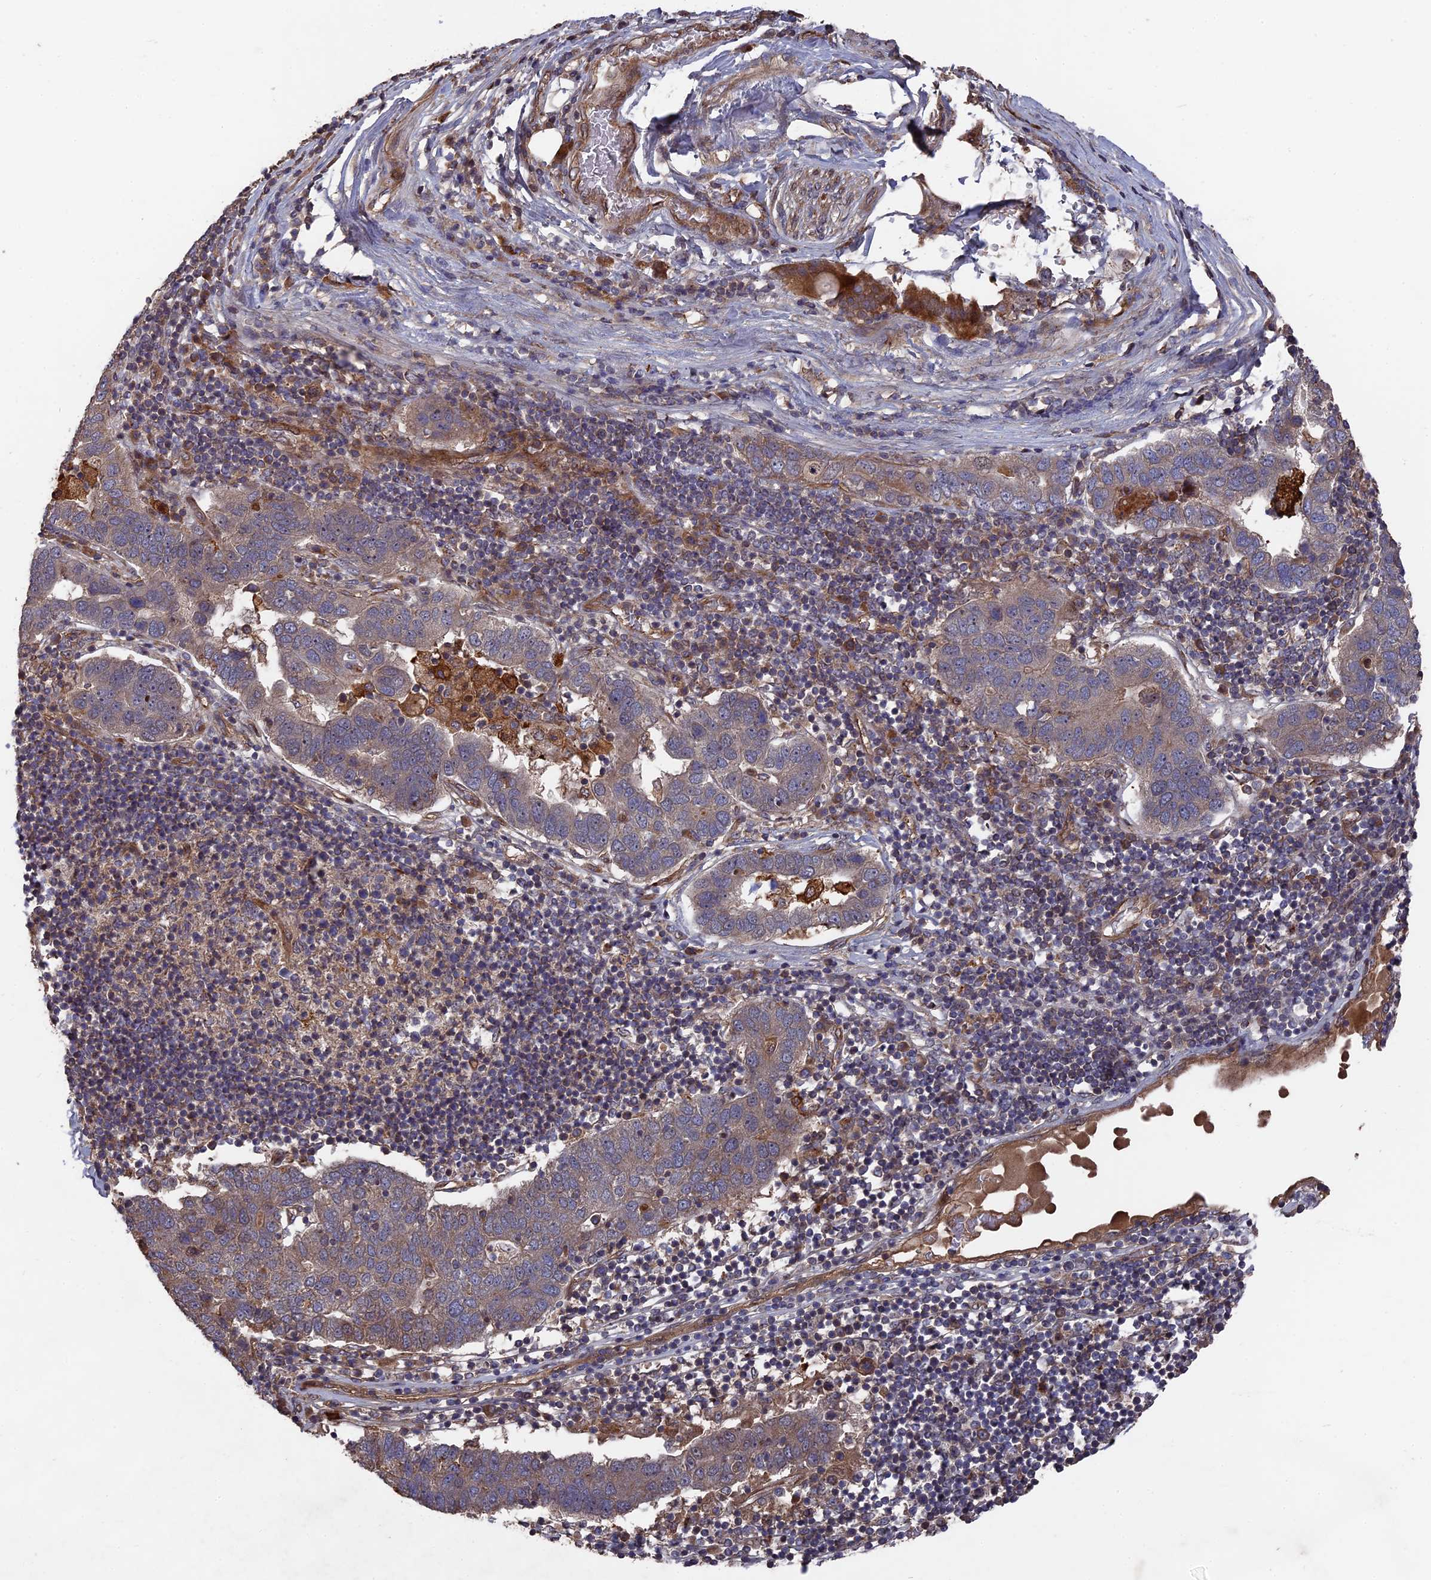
{"staining": {"intensity": "weak", "quantity": ">75%", "location": "cytoplasmic/membranous"}, "tissue": "pancreatic cancer", "cell_type": "Tumor cells", "image_type": "cancer", "snomed": [{"axis": "morphology", "description": "Adenocarcinoma, NOS"}, {"axis": "topography", "description": "Pancreas"}], "caption": "Pancreatic cancer was stained to show a protein in brown. There is low levels of weak cytoplasmic/membranous staining in about >75% of tumor cells.", "gene": "DEF8", "patient": {"sex": "female", "age": 61}}